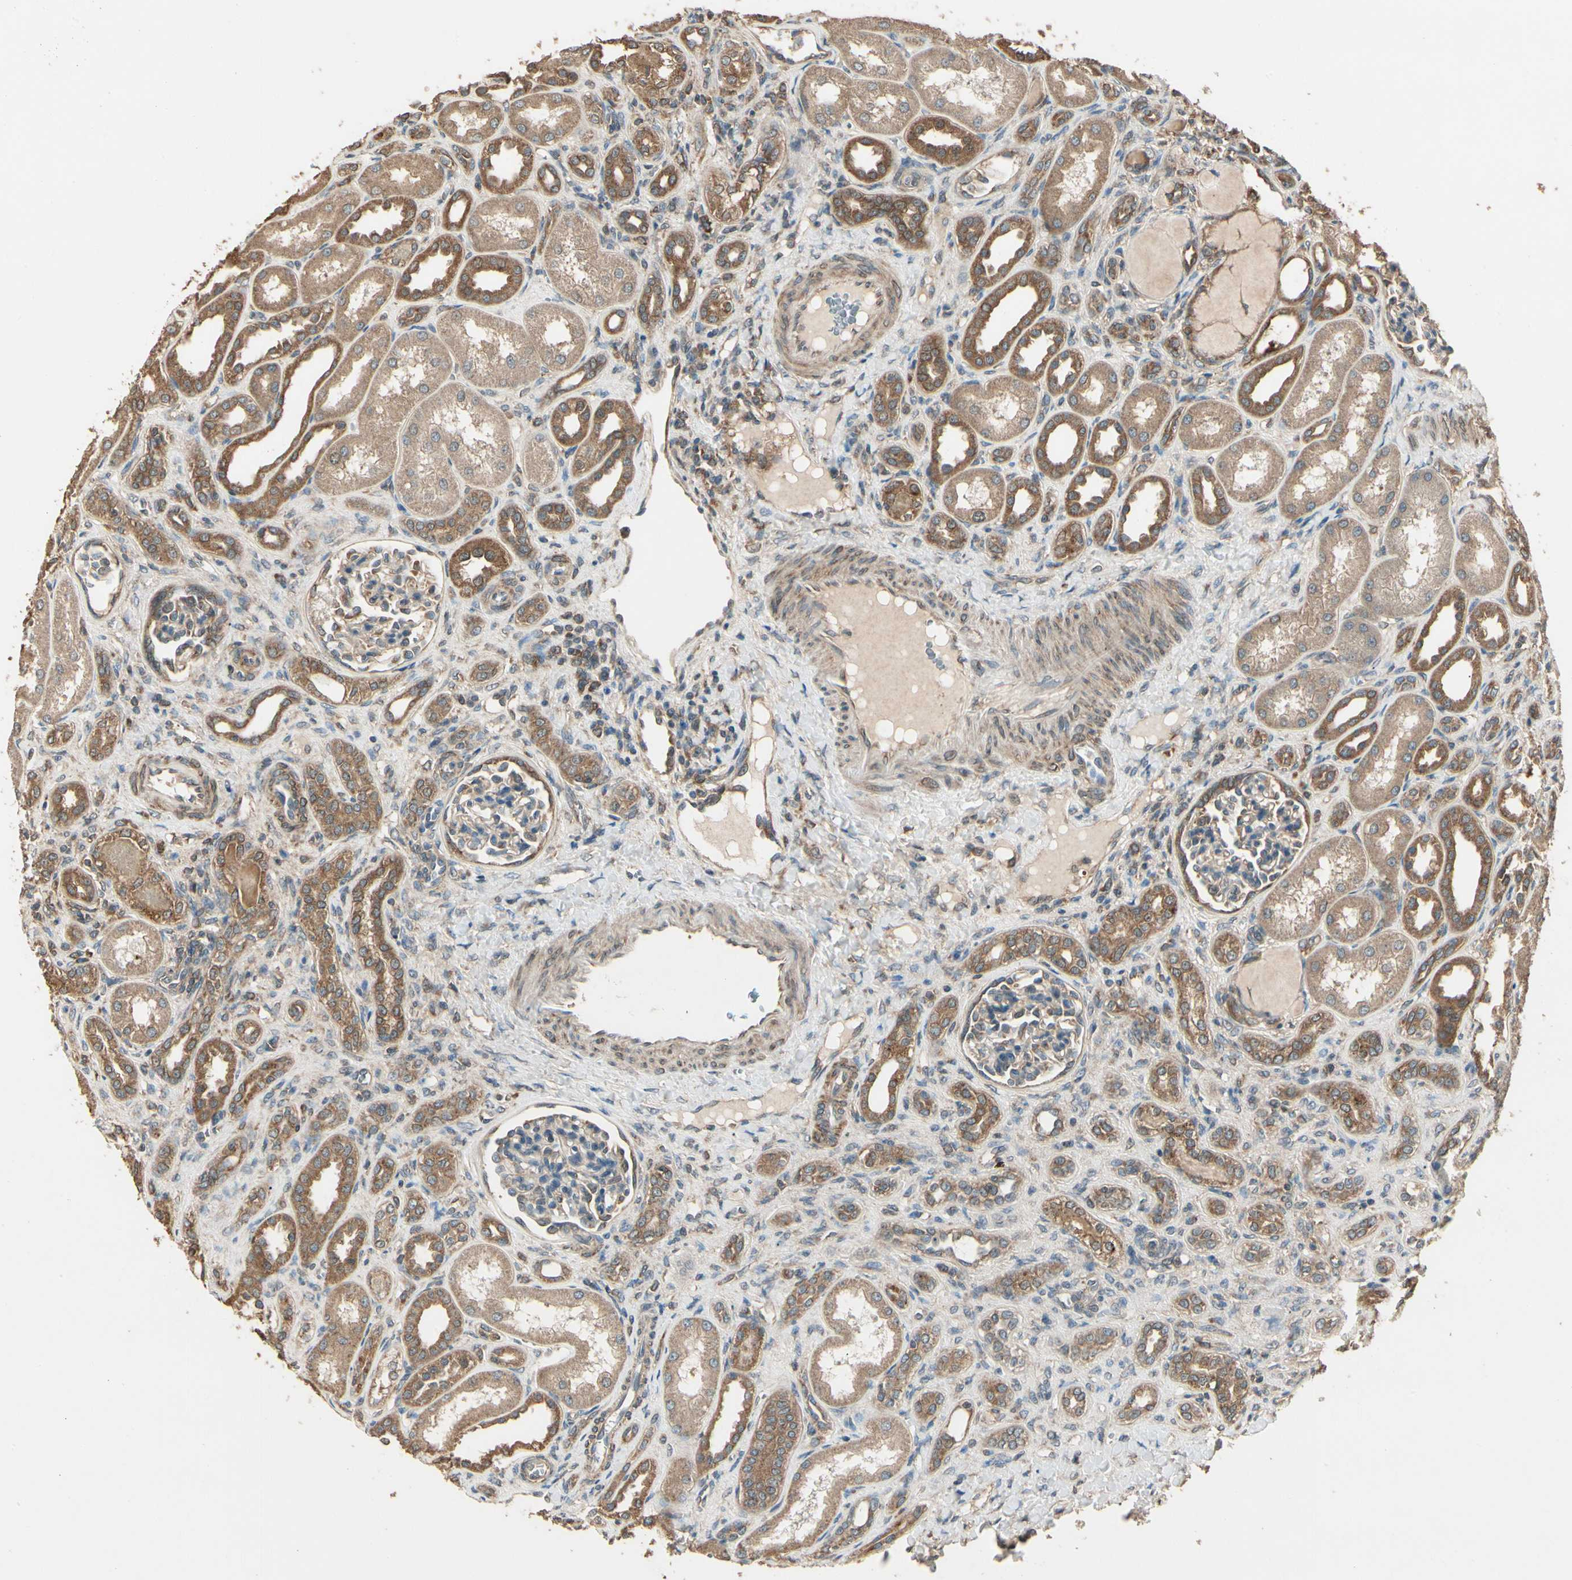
{"staining": {"intensity": "moderate", "quantity": ">75%", "location": "cytoplasmic/membranous"}, "tissue": "kidney", "cell_type": "Cells in glomeruli", "image_type": "normal", "snomed": [{"axis": "morphology", "description": "Normal tissue, NOS"}, {"axis": "topography", "description": "Kidney"}], "caption": "A brown stain highlights moderate cytoplasmic/membranous staining of a protein in cells in glomeruli of benign kidney.", "gene": "CCT7", "patient": {"sex": "male", "age": 7}}